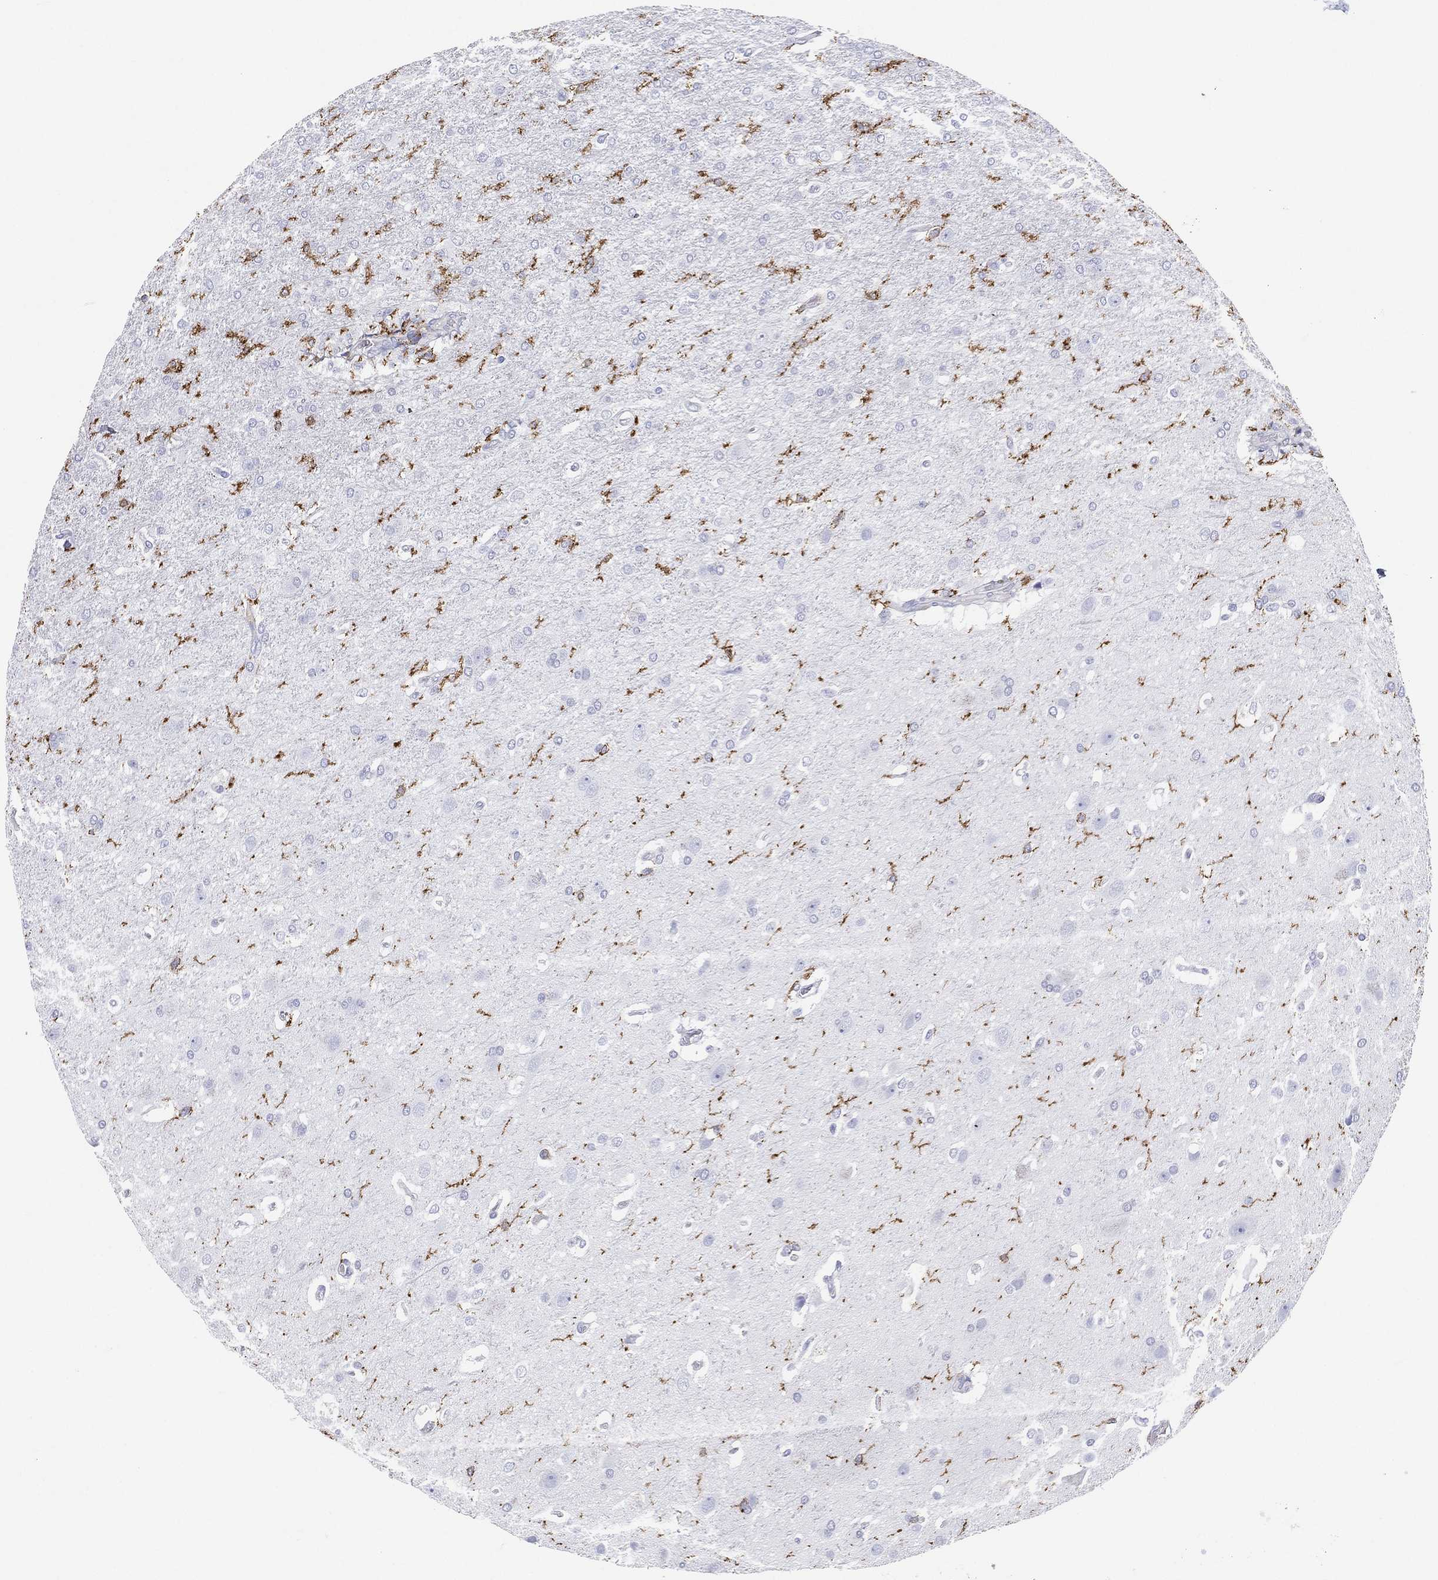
{"staining": {"intensity": "negative", "quantity": "none", "location": "none"}, "tissue": "glioma", "cell_type": "Tumor cells", "image_type": "cancer", "snomed": [{"axis": "morphology", "description": "Glioma, malignant, High grade"}, {"axis": "topography", "description": "Brain"}], "caption": "Glioma was stained to show a protein in brown. There is no significant expression in tumor cells.", "gene": "SELPLG", "patient": {"sex": "male", "age": 68}}